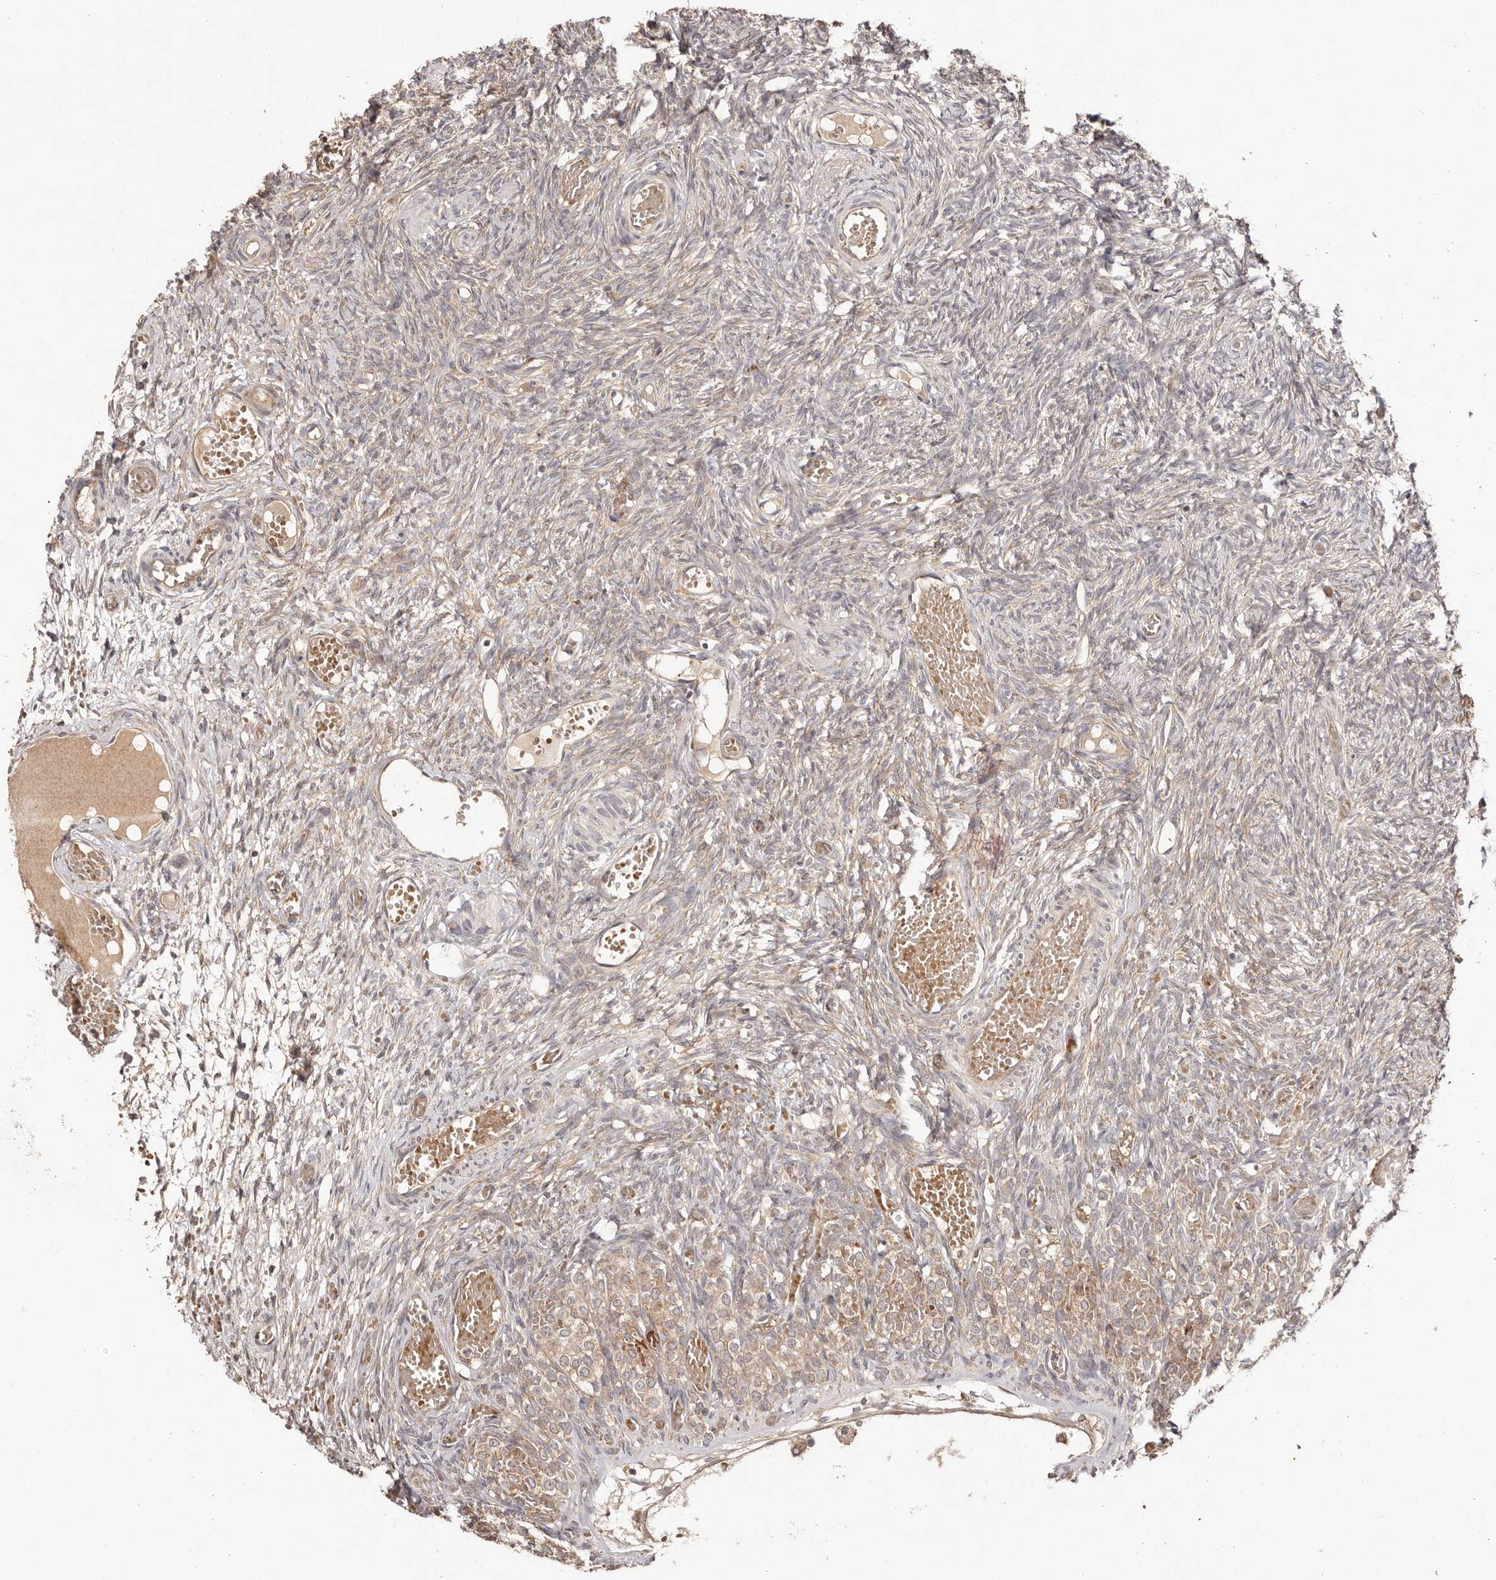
{"staining": {"intensity": "weak", "quantity": "25%-75%", "location": "cytoplasmic/membranous"}, "tissue": "ovary", "cell_type": "Ovarian stroma cells", "image_type": "normal", "snomed": [{"axis": "morphology", "description": "Adenocarcinoma, NOS"}, {"axis": "topography", "description": "Endometrium"}], "caption": "The micrograph demonstrates a brown stain indicating the presence of a protein in the cytoplasmic/membranous of ovarian stroma cells in ovary.", "gene": "UBR2", "patient": {"sex": "female", "age": 32}}